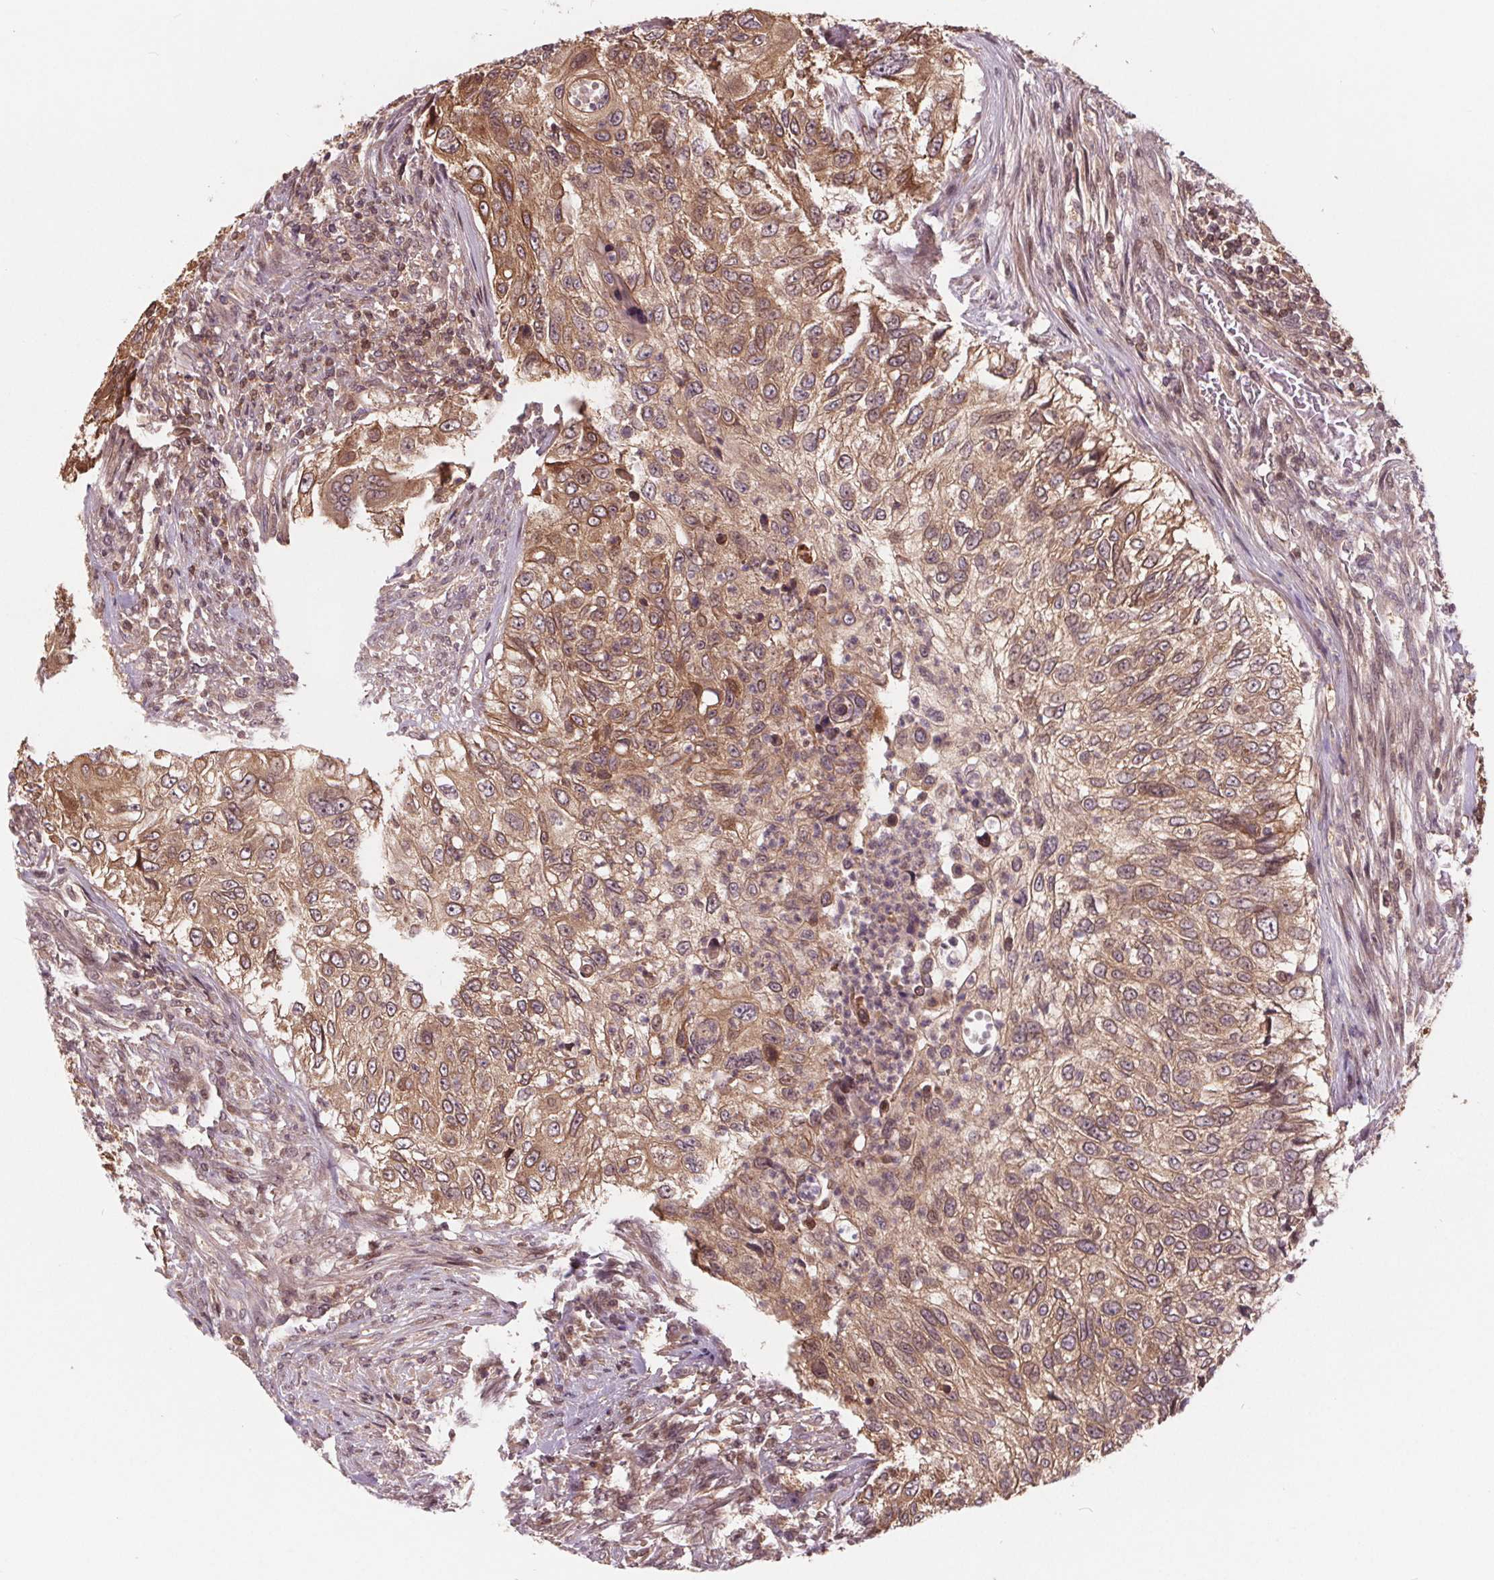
{"staining": {"intensity": "moderate", "quantity": ">75%", "location": "cytoplasmic/membranous,nuclear"}, "tissue": "urothelial cancer", "cell_type": "Tumor cells", "image_type": "cancer", "snomed": [{"axis": "morphology", "description": "Urothelial carcinoma, High grade"}, {"axis": "topography", "description": "Urinary bladder"}], "caption": "Urothelial cancer was stained to show a protein in brown. There is medium levels of moderate cytoplasmic/membranous and nuclear positivity in about >75% of tumor cells.", "gene": "HIF1AN", "patient": {"sex": "female", "age": 60}}